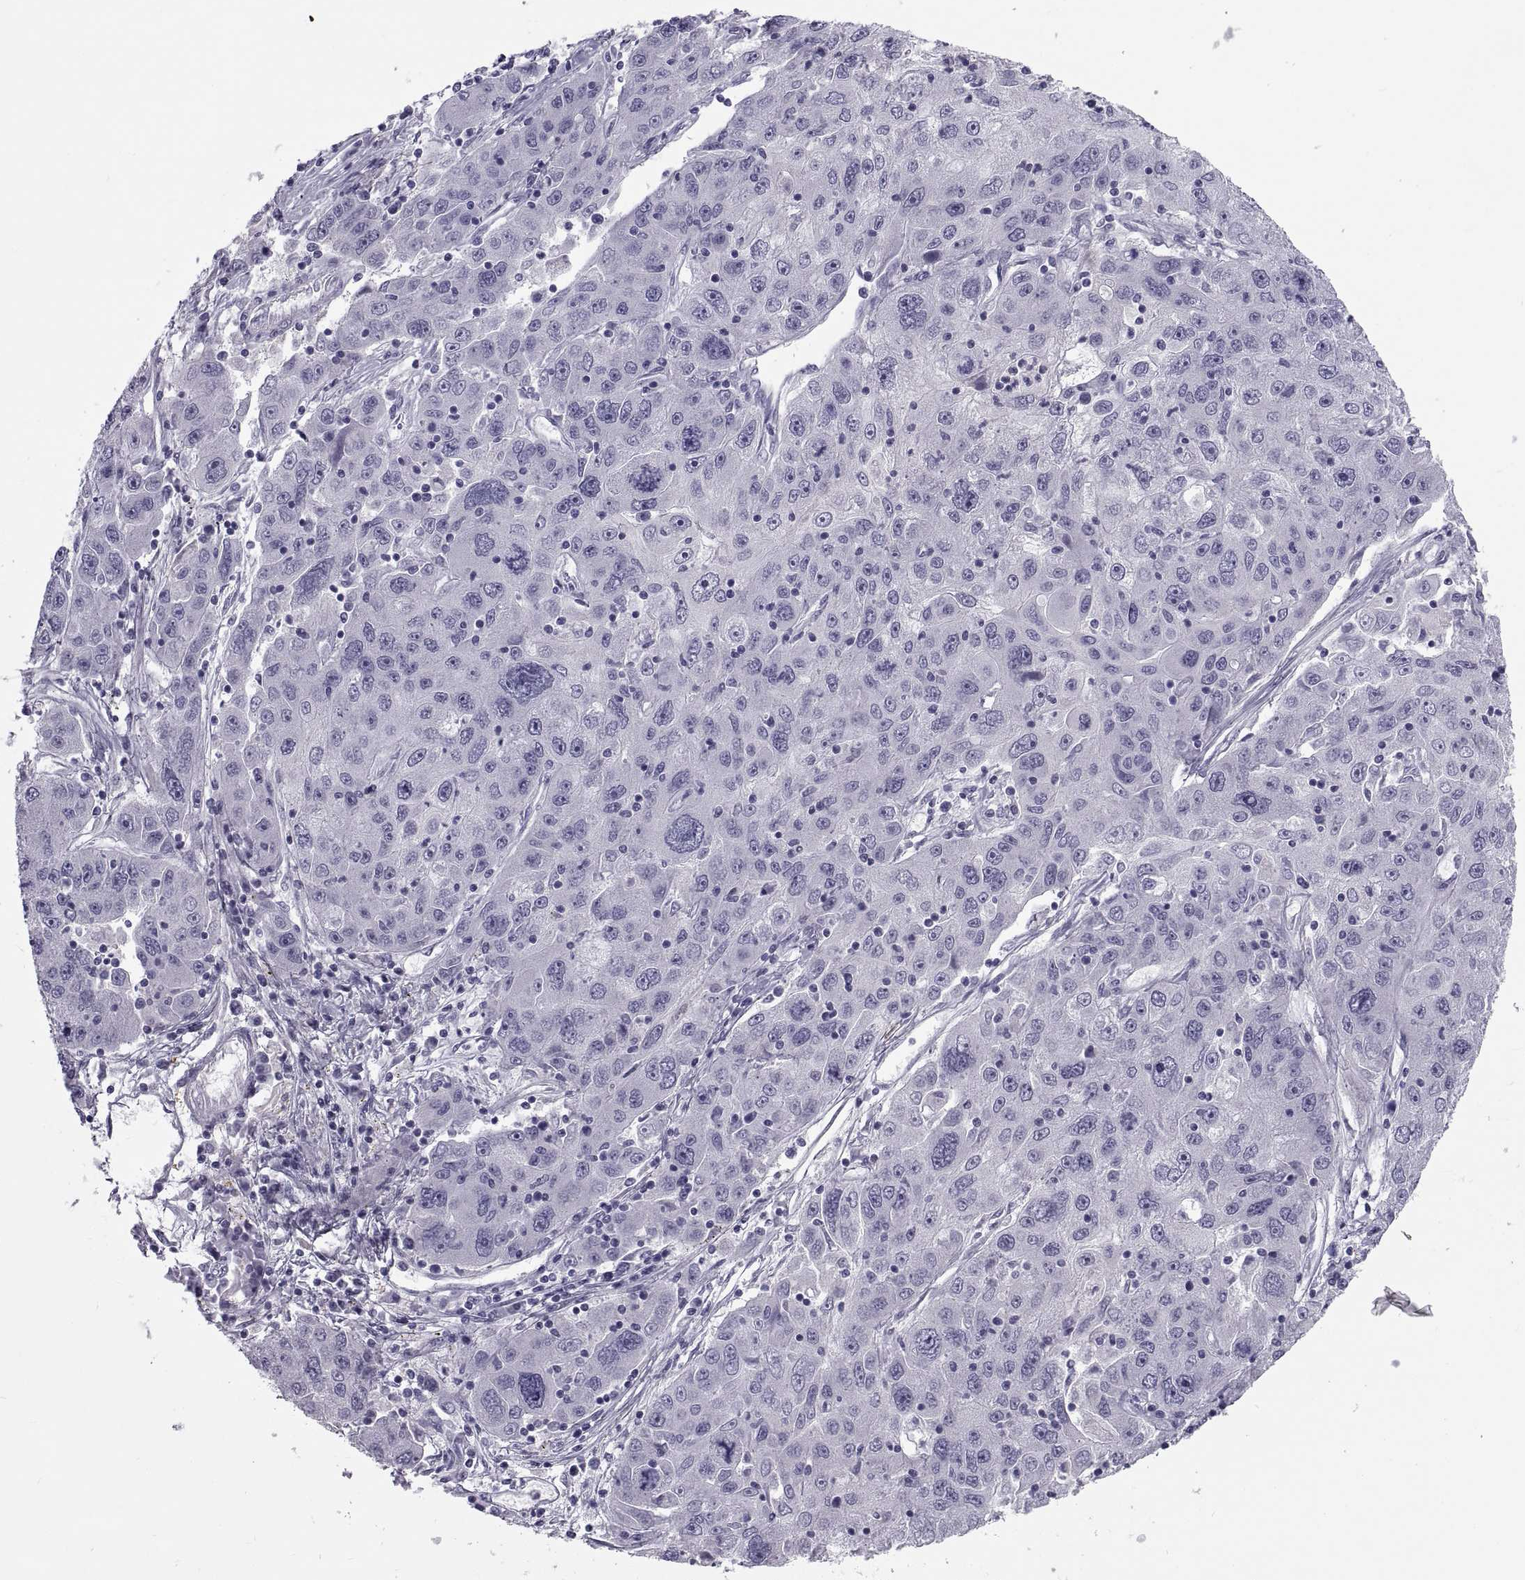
{"staining": {"intensity": "negative", "quantity": "none", "location": "none"}, "tissue": "stomach cancer", "cell_type": "Tumor cells", "image_type": "cancer", "snomed": [{"axis": "morphology", "description": "Adenocarcinoma, NOS"}, {"axis": "topography", "description": "Stomach"}], "caption": "Immunohistochemistry (IHC) of stomach cancer displays no staining in tumor cells. (DAB (3,3'-diaminobenzidine) immunohistochemistry visualized using brightfield microscopy, high magnification).", "gene": "MAGEB1", "patient": {"sex": "male", "age": 56}}